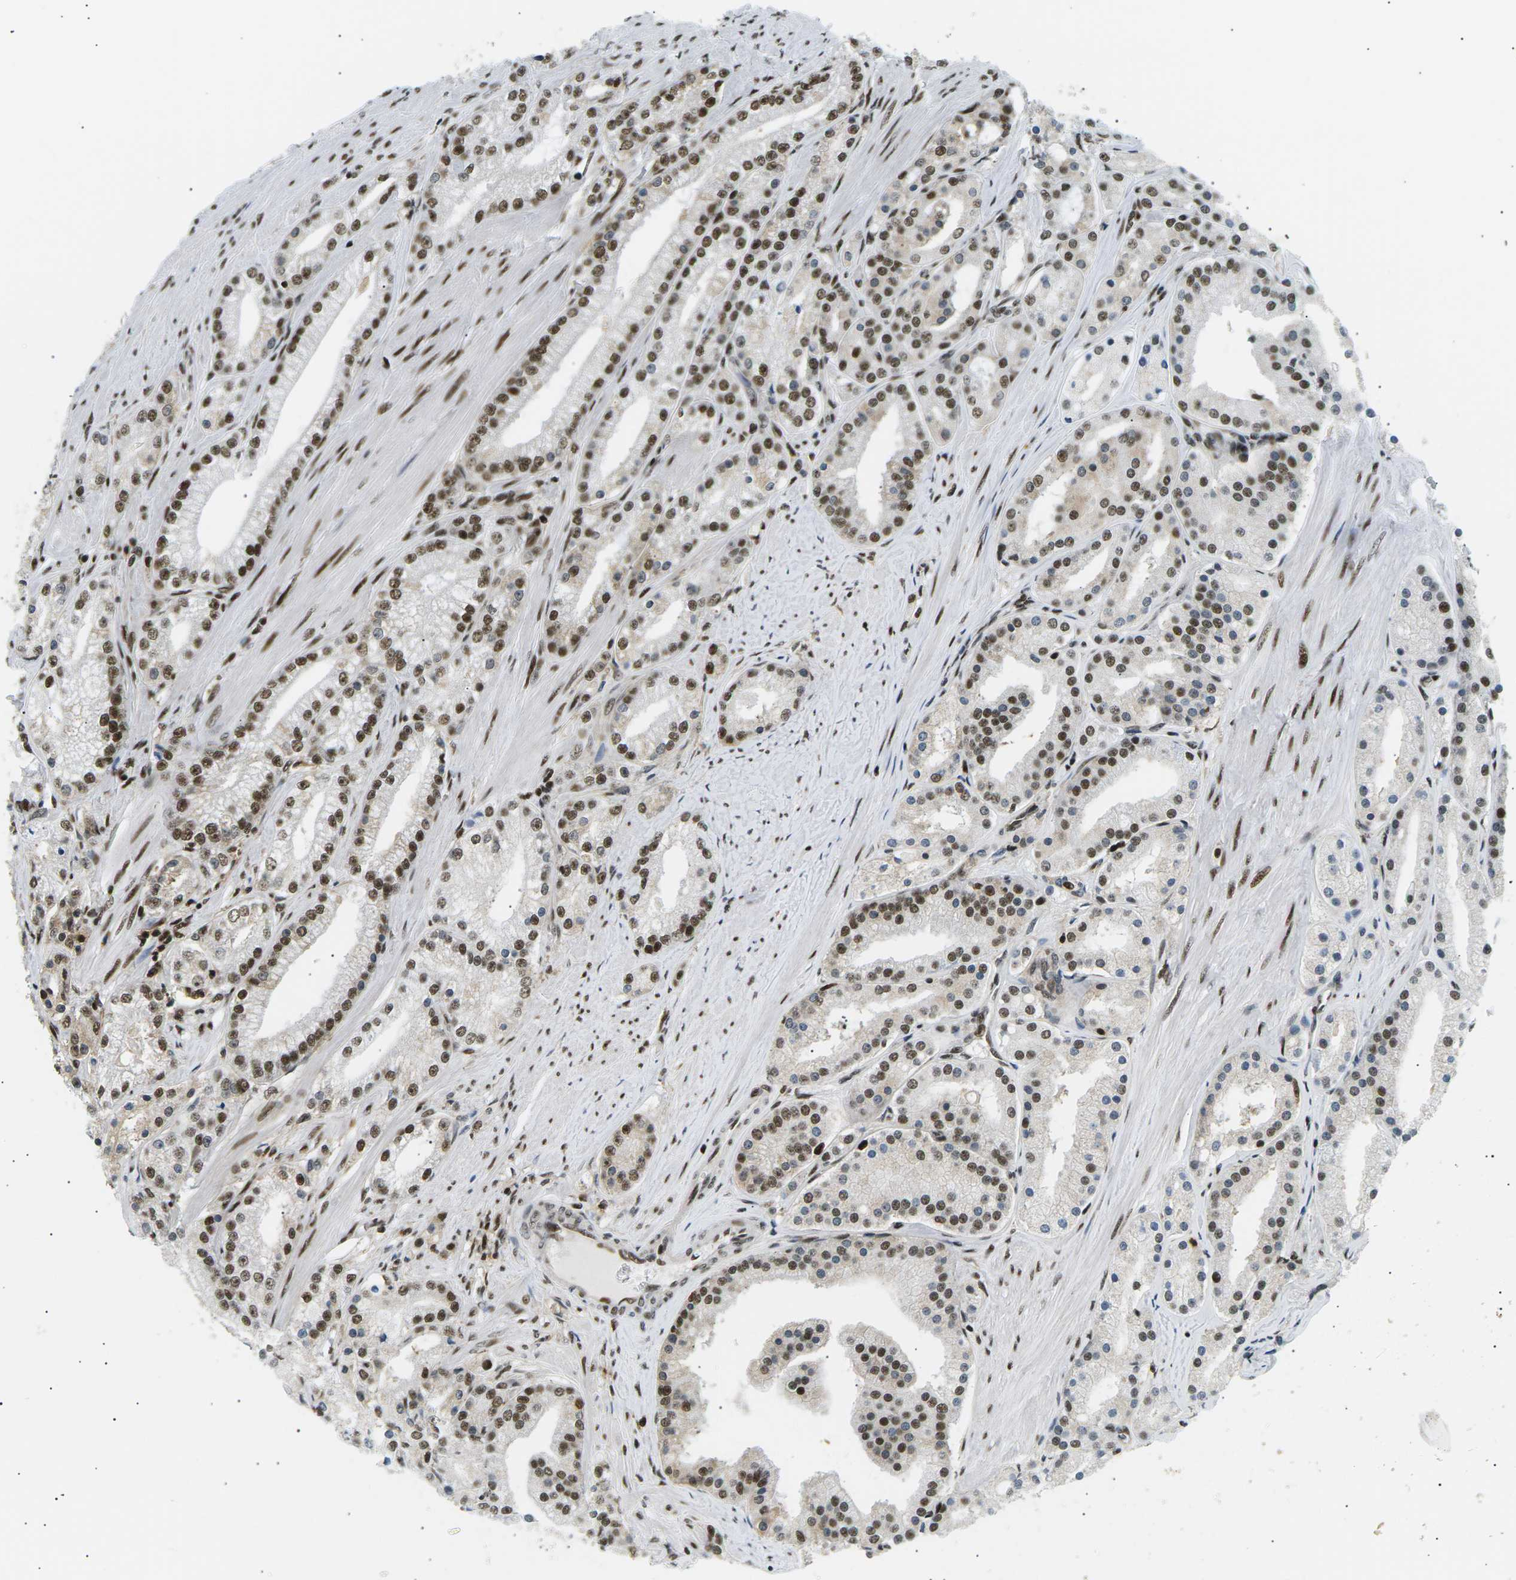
{"staining": {"intensity": "moderate", "quantity": "25%-75%", "location": "nuclear"}, "tissue": "prostate cancer", "cell_type": "Tumor cells", "image_type": "cancer", "snomed": [{"axis": "morphology", "description": "Adenocarcinoma, Low grade"}, {"axis": "topography", "description": "Prostate"}], "caption": "Protein expression by immunohistochemistry demonstrates moderate nuclear positivity in approximately 25%-75% of tumor cells in low-grade adenocarcinoma (prostate).", "gene": "RPA2", "patient": {"sex": "male", "age": 63}}